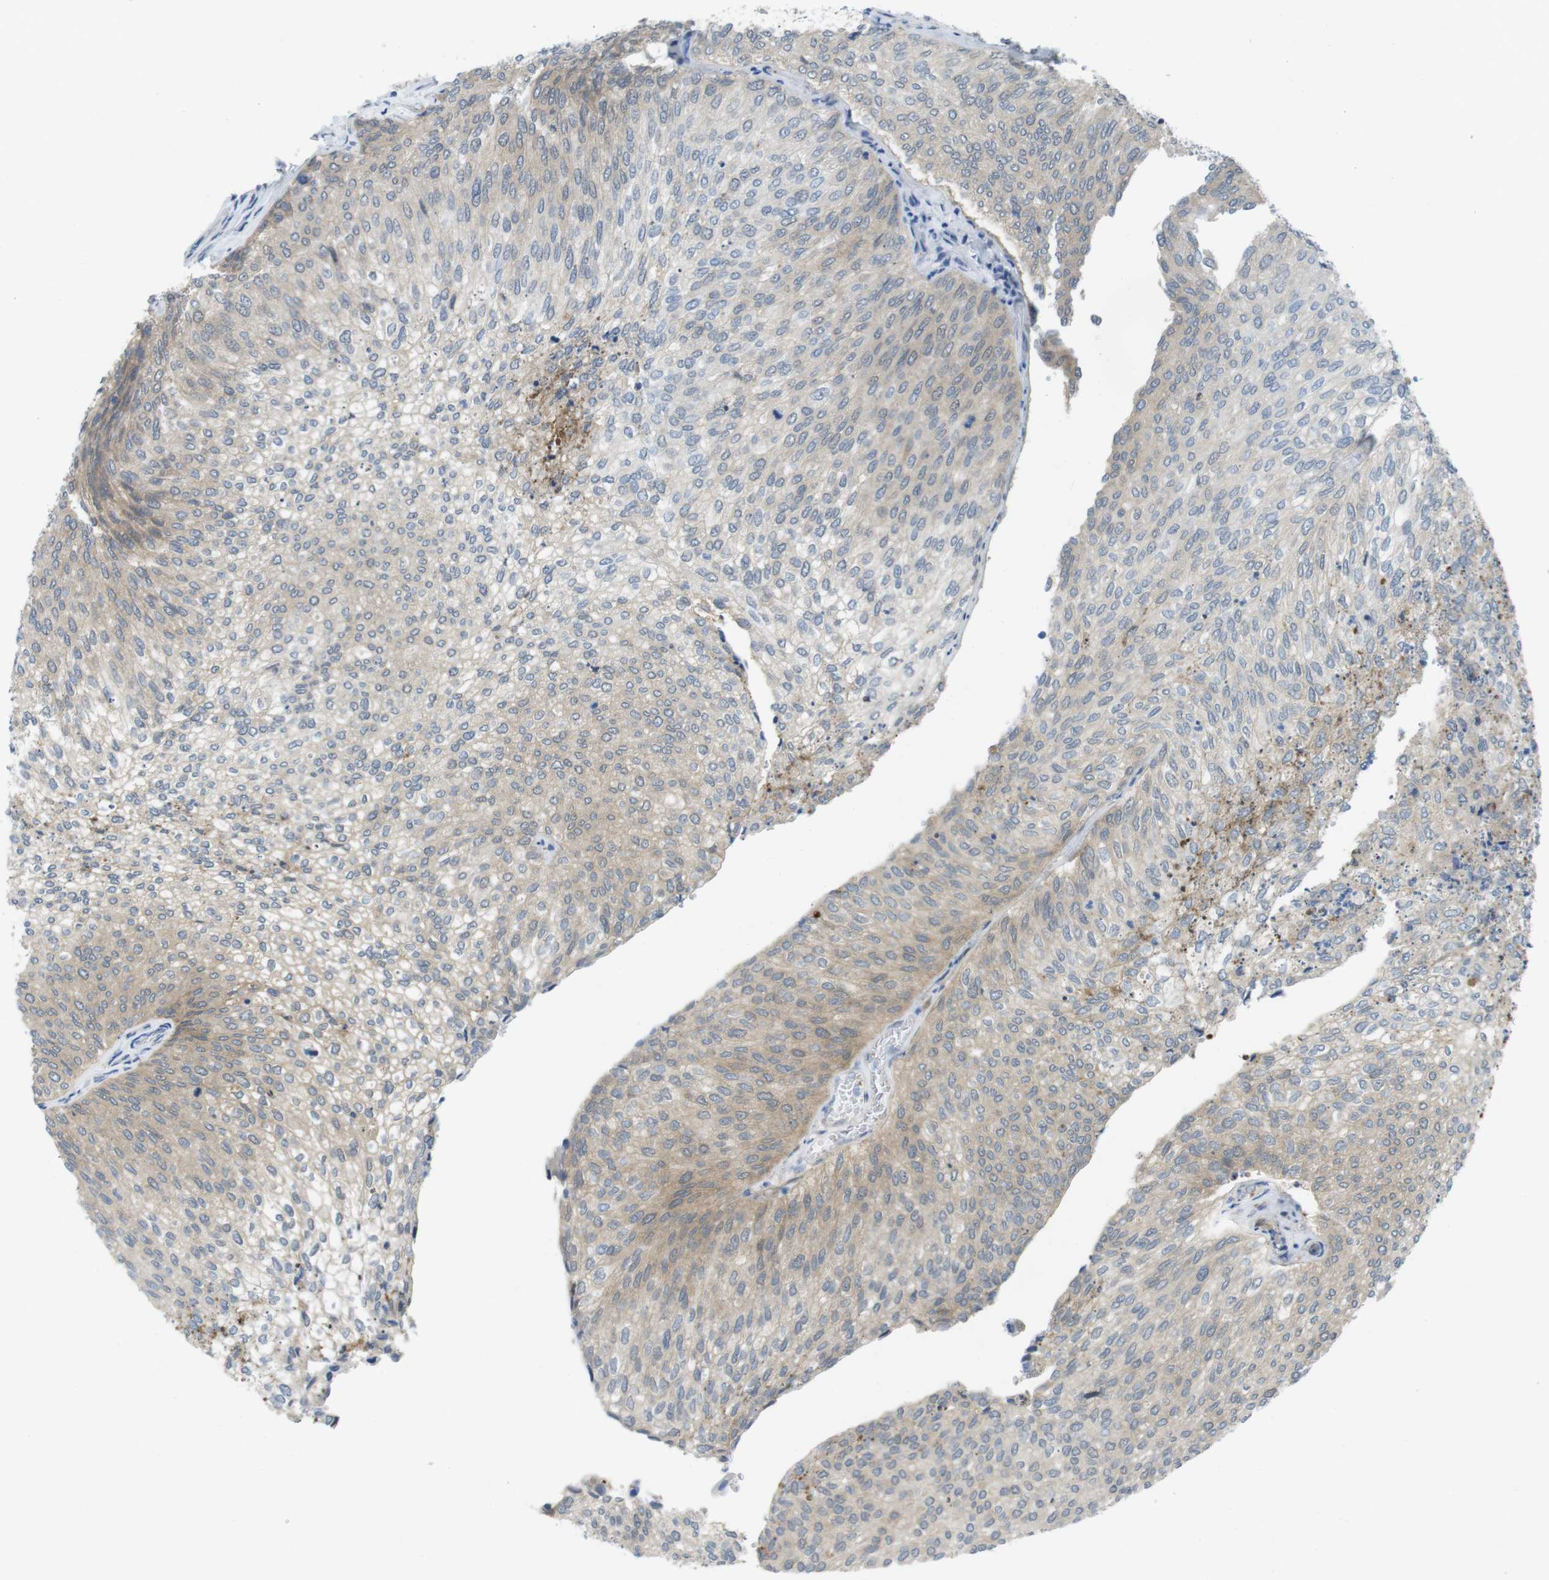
{"staining": {"intensity": "weak", "quantity": "25%-75%", "location": "cytoplasmic/membranous"}, "tissue": "urothelial cancer", "cell_type": "Tumor cells", "image_type": "cancer", "snomed": [{"axis": "morphology", "description": "Urothelial carcinoma, Low grade"}, {"axis": "topography", "description": "Urinary bladder"}], "caption": "An image of urothelial cancer stained for a protein reveals weak cytoplasmic/membranous brown staining in tumor cells. Nuclei are stained in blue.", "gene": "CASP2", "patient": {"sex": "female", "age": 79}}